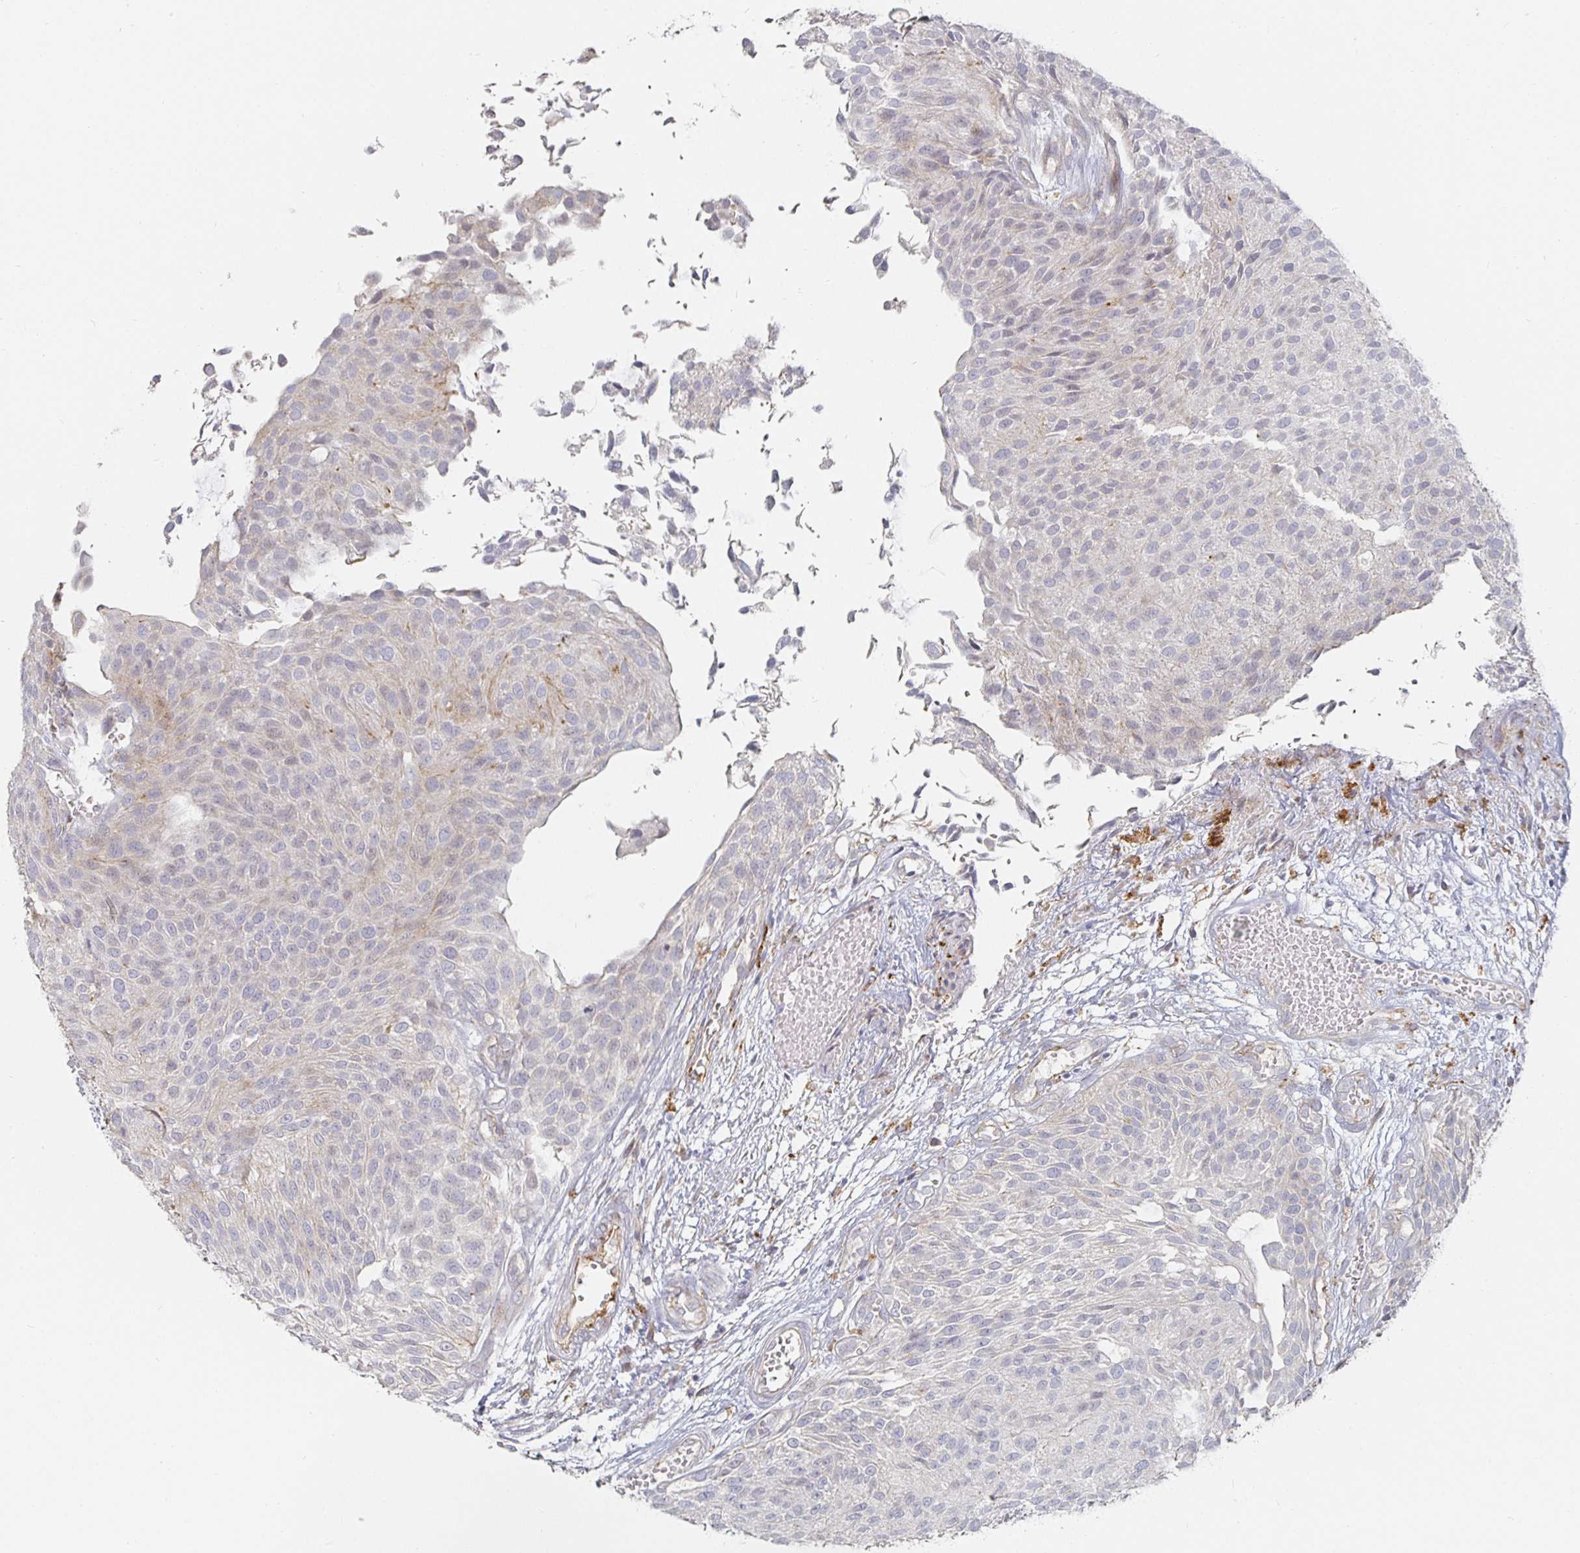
{"staining": {"intensity": "weak", "quantity": "<25%", "location": "cytoplasmic/membranous"}, "tissue": "urothelial cancer", "cell_type": "Tumor cells", "image_type": "cancer", "snomed": [{"axis": "morphology", "description": "Urothelial carcinoma, NOS"}, {"axis": "topography", "description": "Urinary bladder"}], "caption": "Immunohistochemistry (IHC) photomicrograph of human transitional cell carcinoma stained for a protein (brown), which displays no staining in tumor cells. (Stains: DAB (3,3'-diaminobenzidine) IHC with hematoxylin counter stain, Microscopy: brightfield microscopy at high magnification).", "gene": "S100G", "patient": {"sex": "male", "age": 84}}